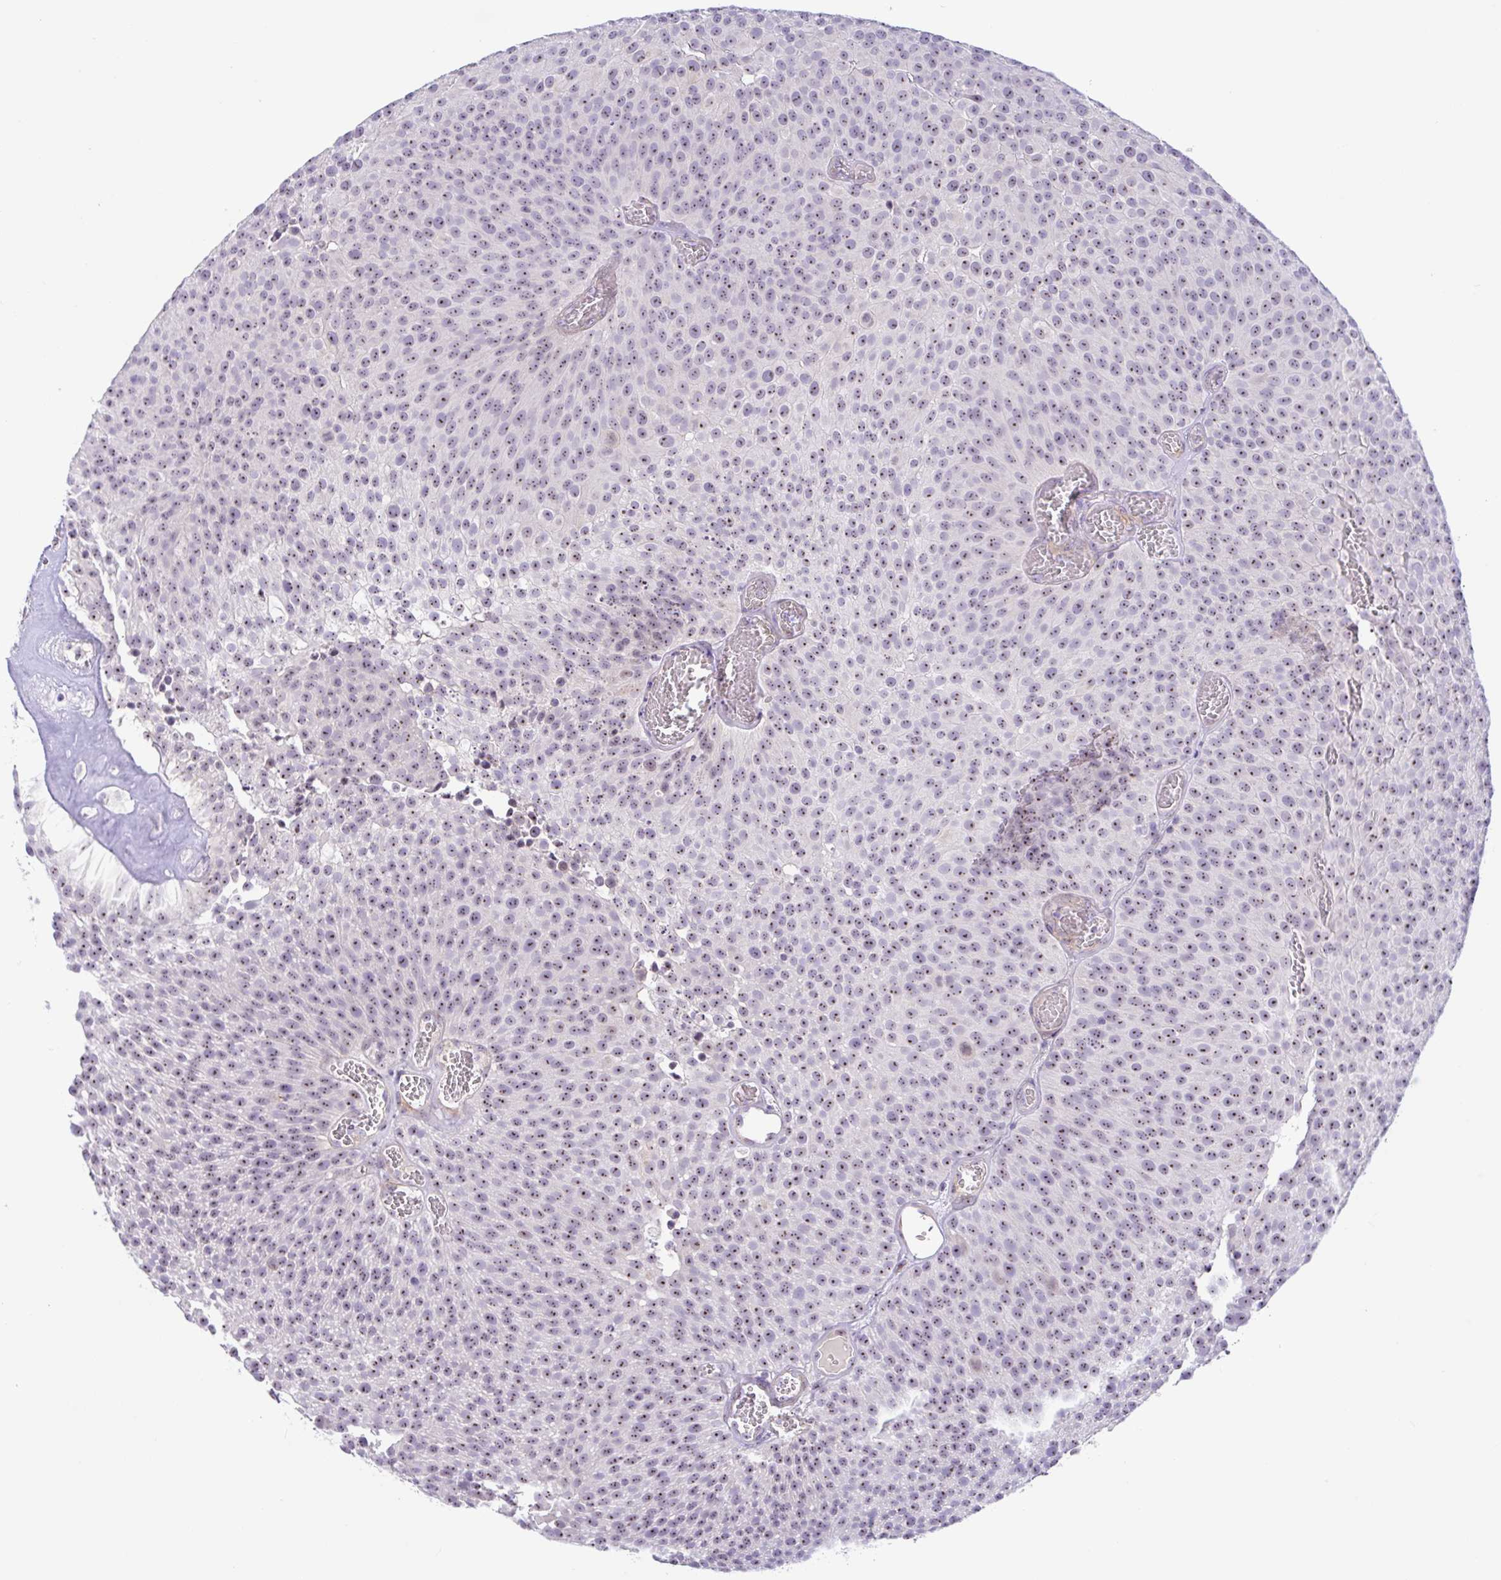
{"staining": {"intensity": "moderate", "quantity": ">75%", "location": "nuclear"}, "tissue": "urothelial cancer", "cell_type": "Tumor cells", "image_type": "cancer", "snomed": [{"axis": "morphology", "description": "Urothelial carcinoma, Low grade"}, {"axis": "topography", "description": "Urinary bladder"}], "caption": "Urothelial cancer stained with immunohistochemistry displays moderate nuclear expression in approximately >75% of tumor cells. The protein is stained brown, and the nuclei are stained in blue (DAB (3,3'-diaminobenzidine) IHC with brightfield microscopy, high magnification).", "gene": "MXRA8", "patient": {"sex": "female", "age": 79}}